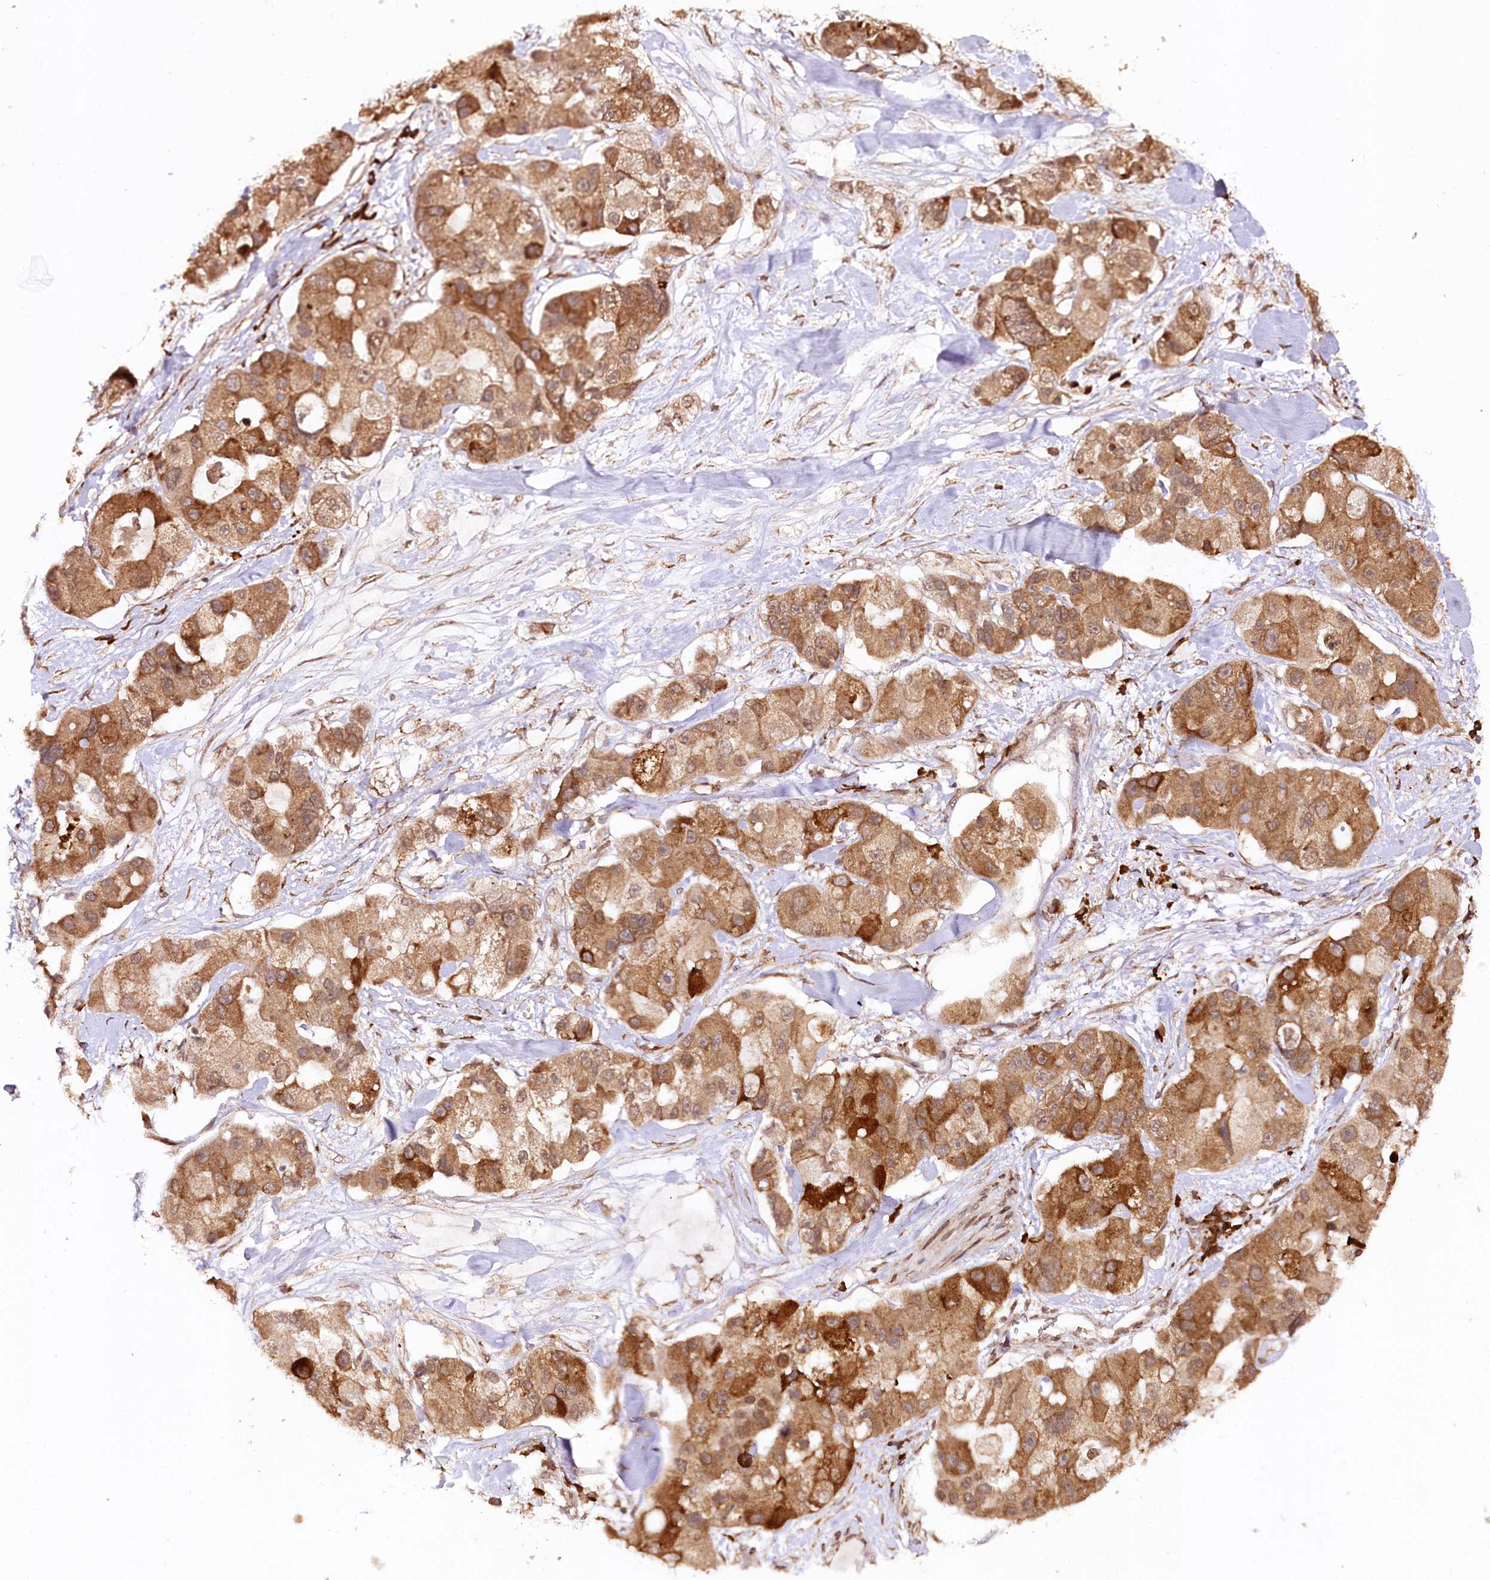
{"staining": {"intensity": "moderate", "quantity": ">75%", "location": "cytoplasmic/membranous"}, "tissue": "lung cancer", "cell_type": "Tumor cells", "image_type": "cancer", "snomed": [{"axis": "morphology", "description": "Adenocarcinoma, NOS"}, {"axis": "topography", "description": "Lung"}], "caption": "Adenocarcinoma (lung) stained with IHC reveals moderate cytoplasmic/membranous positivity in approximately >75% of tumor cells.", "gene": "ENSG00000144785", "patient": {"sex": "female", "age": 54}}